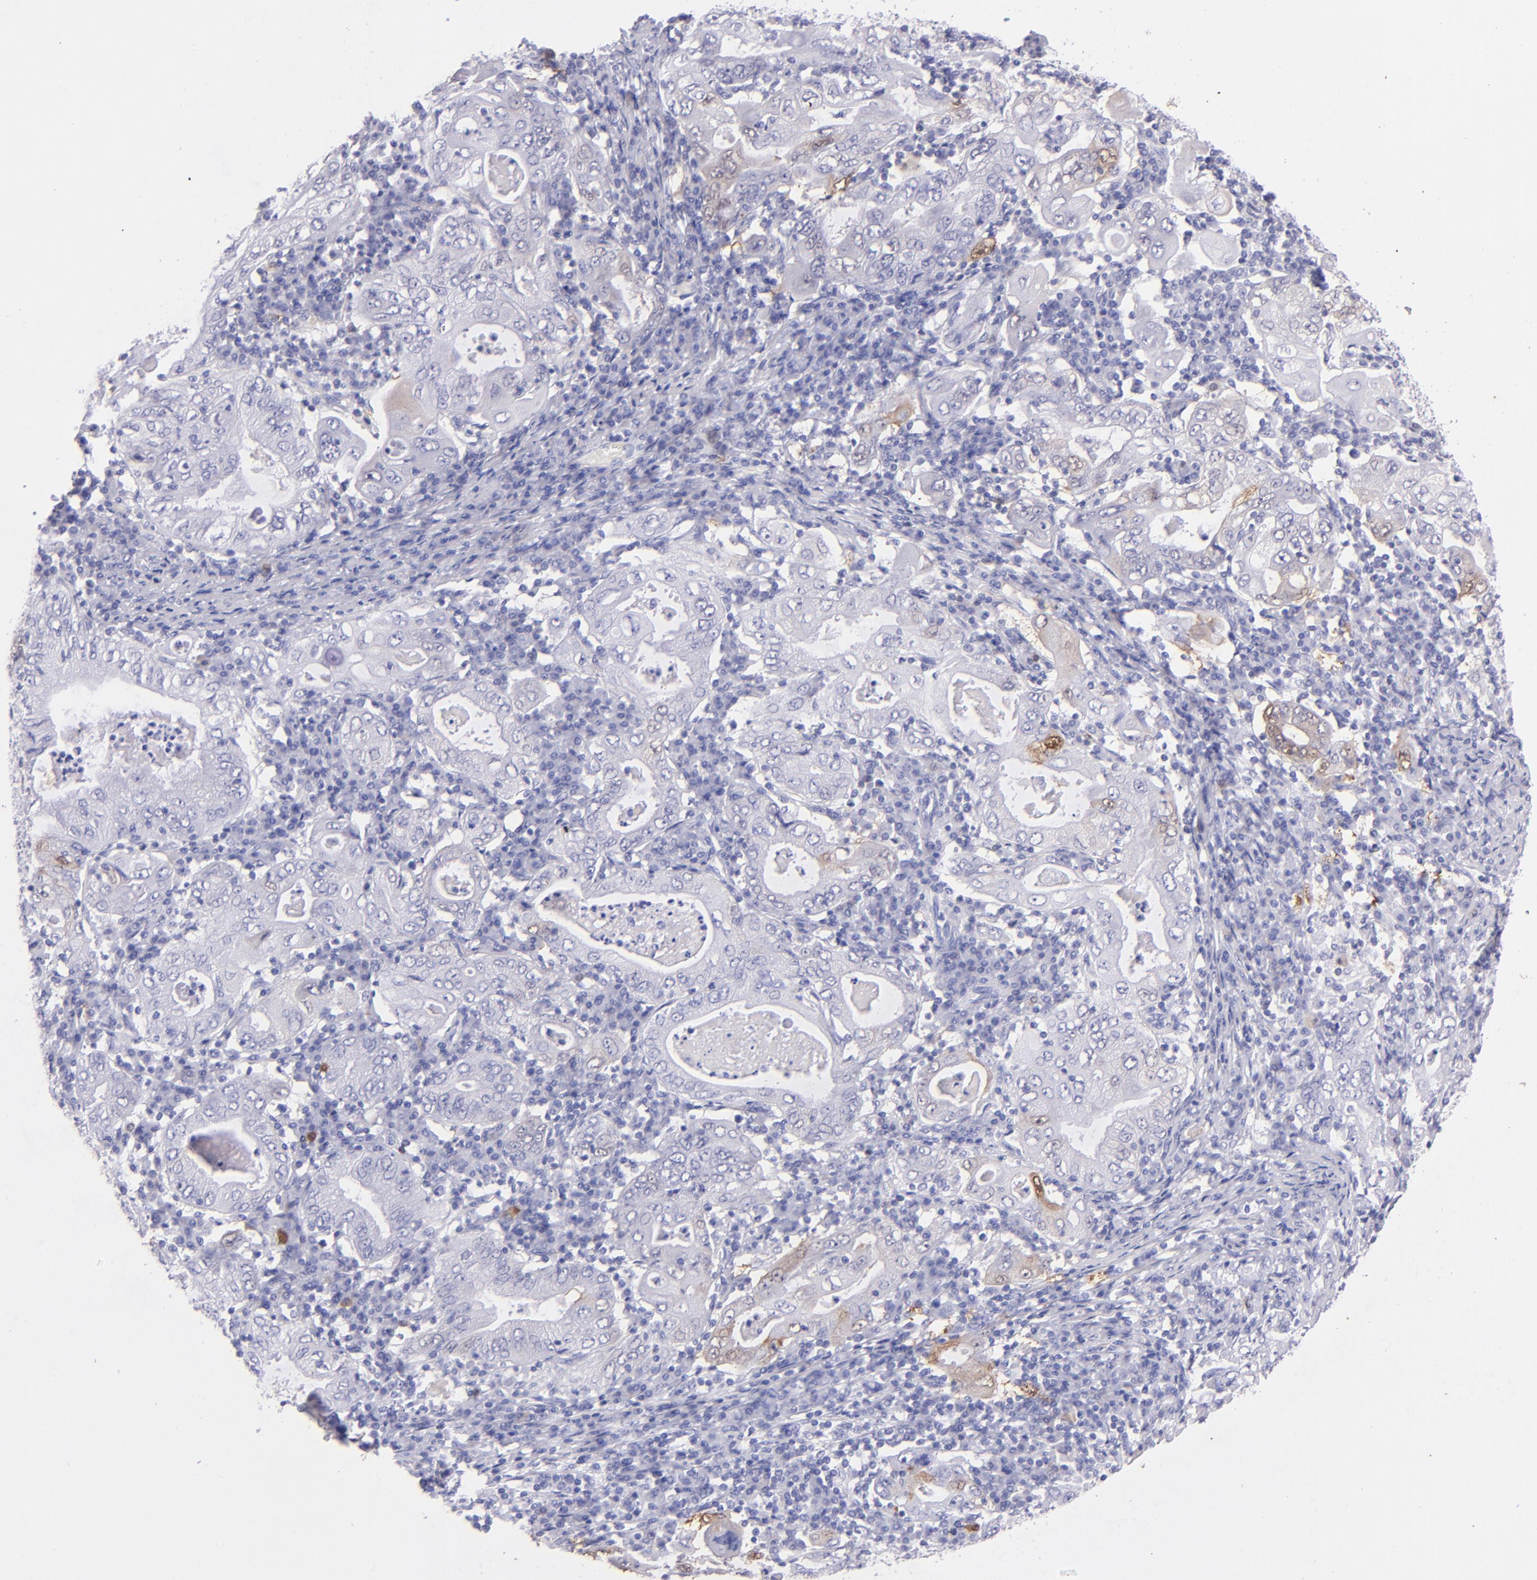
{"staining": {"intensity": "negative", "quantity": "none", "location": "none"}, "tissue": "stomach cancer", "cell_type": "Tumor cells", "image_type": "cancer", "snomed": [{"axis": "morphology", "description": "Normal tissue, NOS"}, {"axis": "morphology", "description": "Adenocarcinoma, NOS"}, {"axis": "topography", "description": "Esophagus"}, {"axis": "topography", "description": "Stomach, upper"}, {"axis": "topography", "description": "Peripheral nerve tissue"}], "caption": "Immunohistochemistry (IHC) image of neoplastic tissue: human stomach cancer stained with DAB (3,3'-diaminobenzidine) exhibits no significant protein expression in tumor cells.", "gene": "UCHL1", "patient": {"sex": "male", "age": 62}}